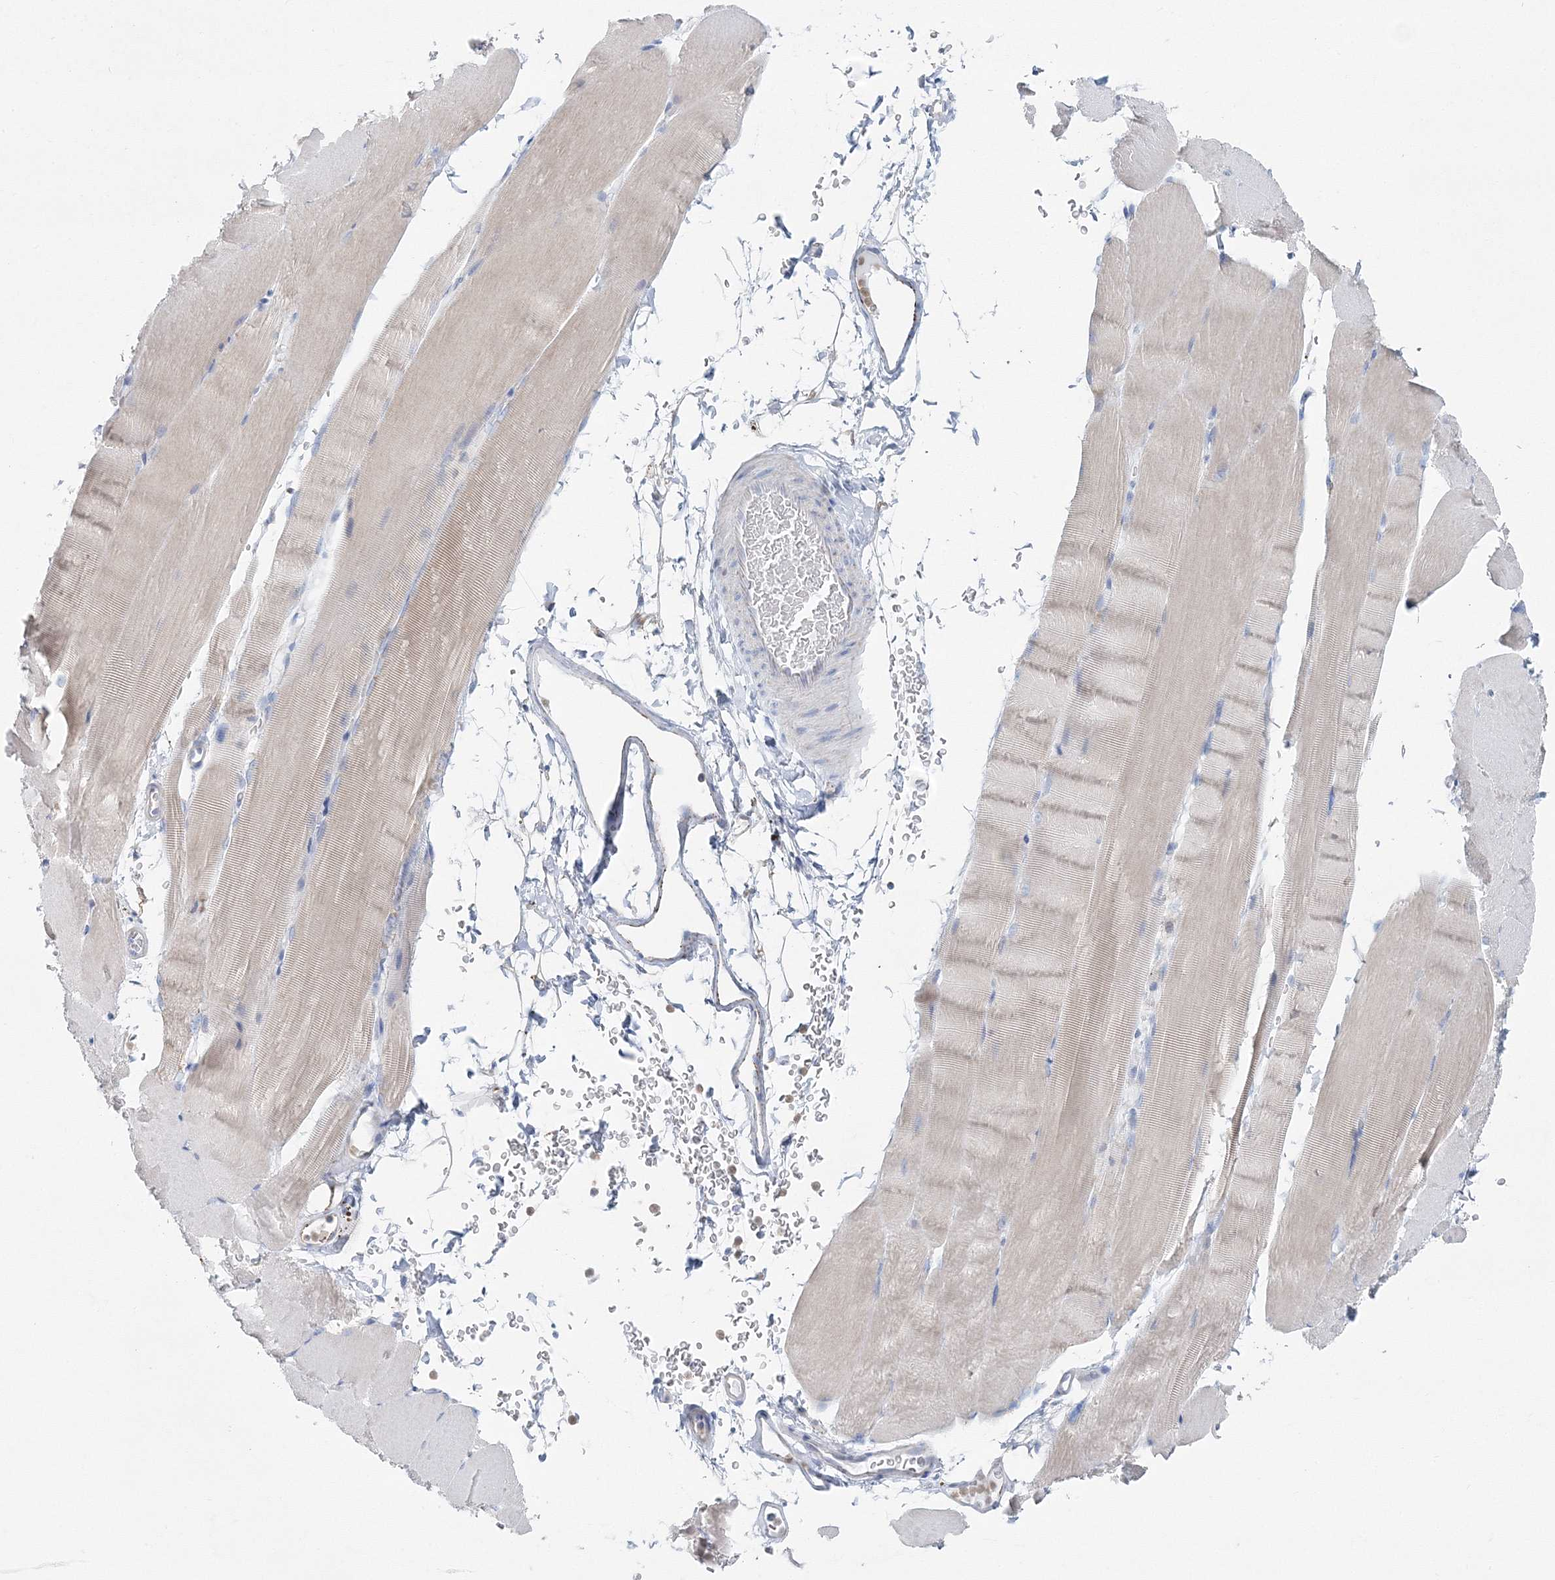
{"staining": {"intensity": "weak", "quantity": "25%-75%", "location": "cytoplasmic/membranous"}, "tissue": "skeletal muscle", "cell_type": "Myocytes", "image_type": "normal", "snomed": [{"axis": "morphology", "description": "Normal tissue, NOS"}, {"axis": "topography", "description": "Skeletal muscle"}, {"axis": "topography", "description": "Parathyroid gland"}], "caption": "A low amount of weak cytoplasmic/membranous expression is appreciated in approximately 25%-75% of myocytes in unremarkable skeletal muscle.", "gene": "HIBCH", "patient": {"sex": "female", "age": 37}}